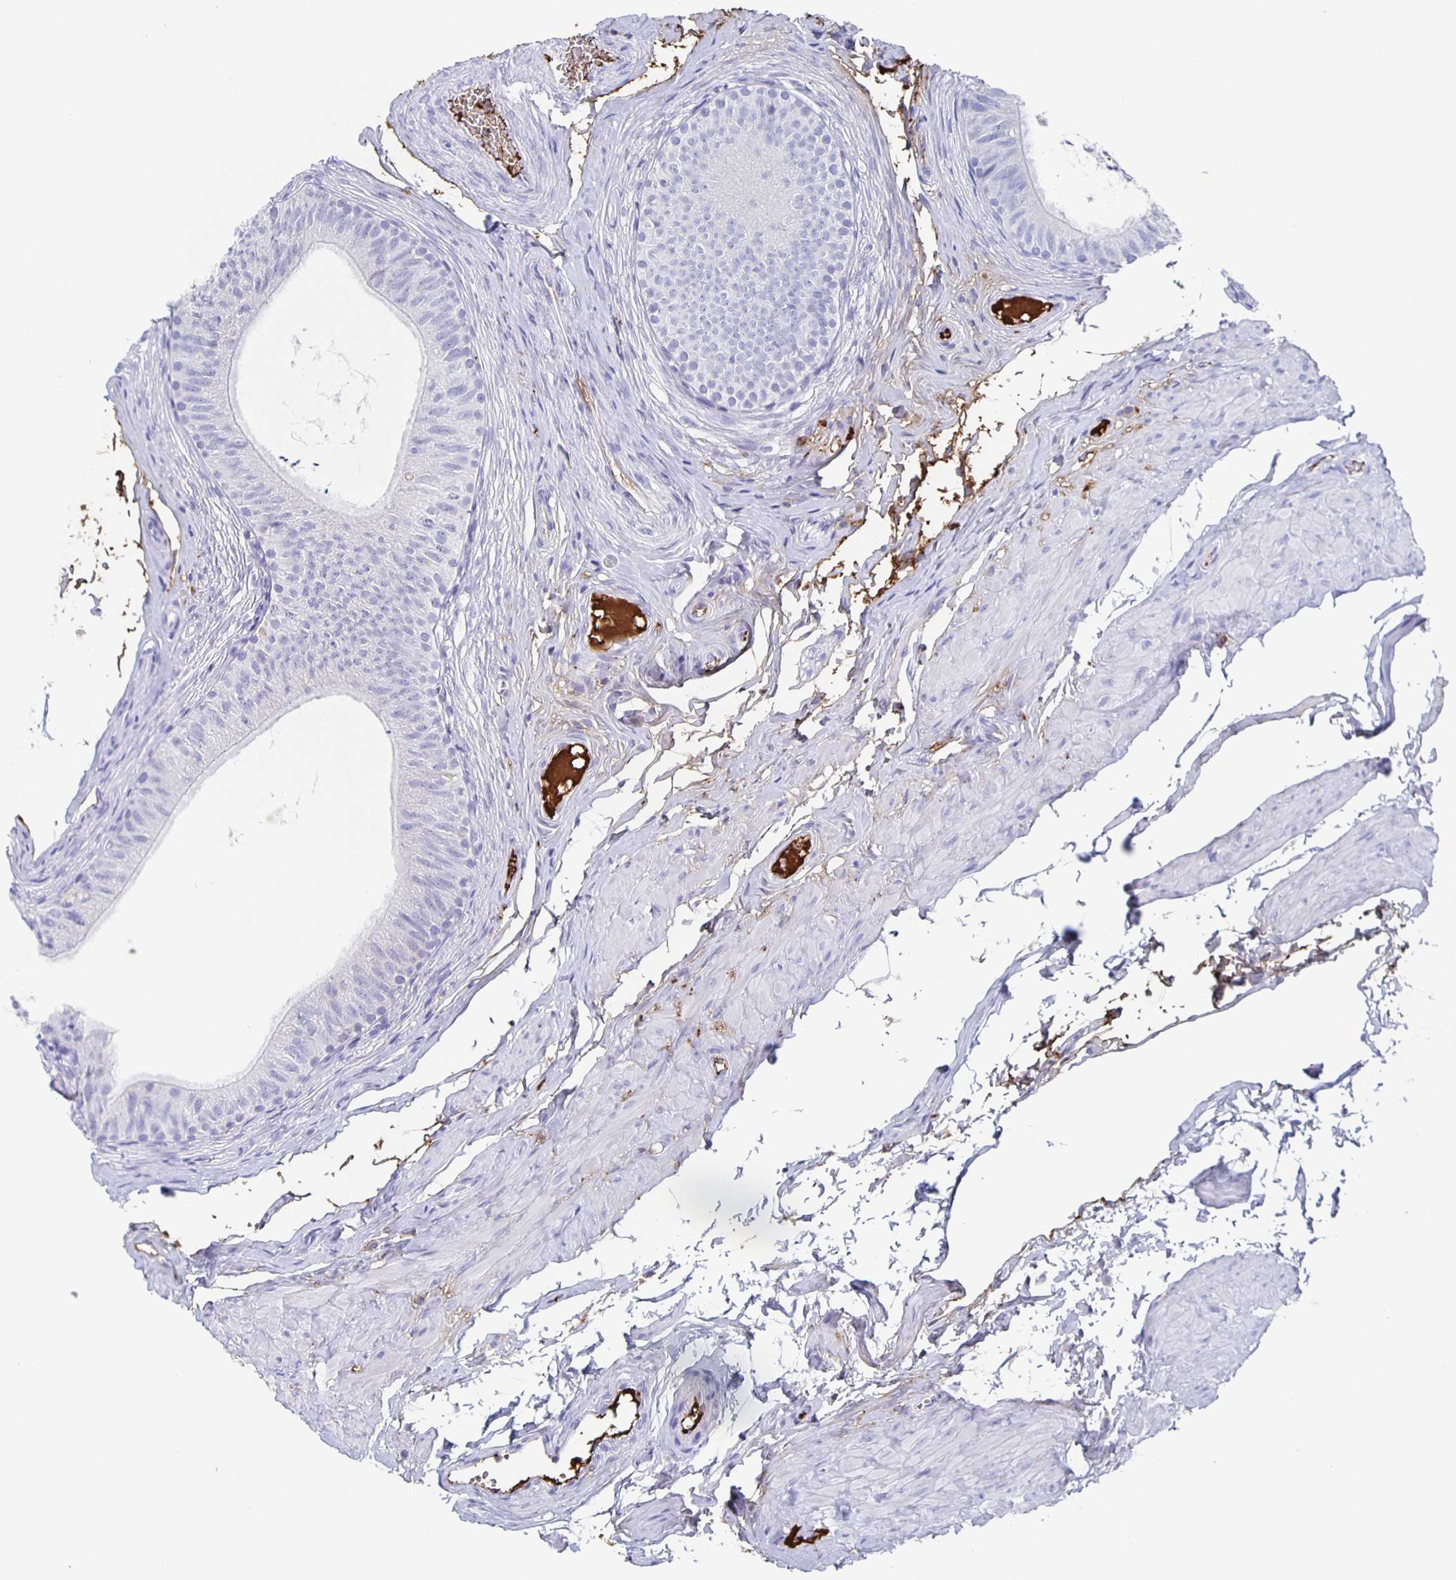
{"staining": {"intensity": "negative", "quantity": "none", "location": "none"}, "tissue": "epididymis", "cell_type": "Glandular cells", "image_type": "normal", "snomed": [{"axis": "morphology", "description": "Normal tissue, NOS"}, {"axis": "topography", "description": "Epididymis, spermatic cord, NOS"}, {"axis": "topography", "description": "Epididymis"}, {"axis": "topography", "description": "Peripheral nerve tissue"}], "caption": "The image shows no significant positivity in glandular cells of epididymis.", "gene": "FGA", "patient": {"sex": "male", "age": 29}}